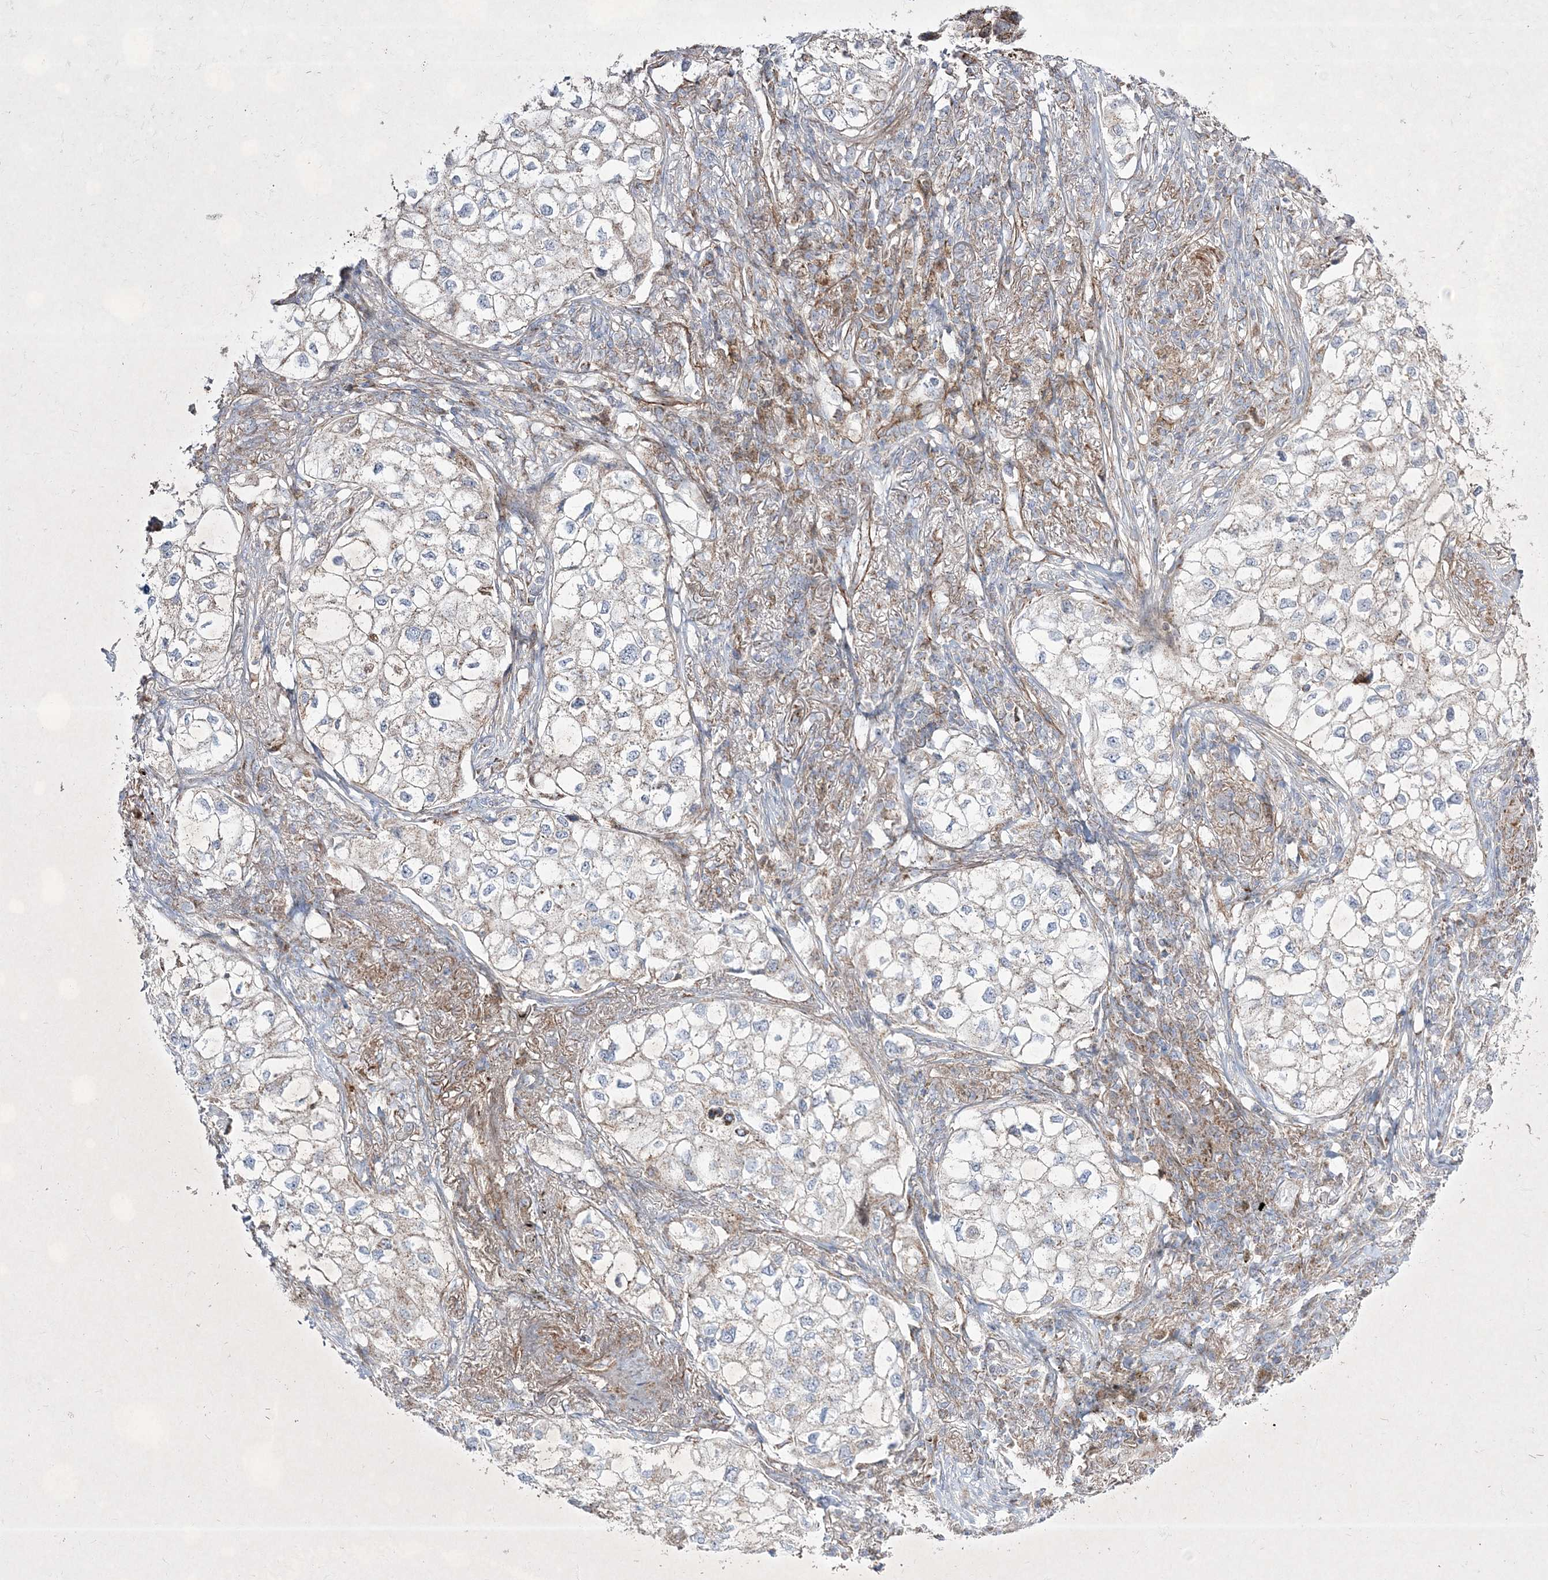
{"staining": {"intensity": "weak", "quantity": "25%-75%", "location": "cytoplasmic/membranous"}, "tissue": "lung cancer", "cell_type": "Tumor cells", "image_type": "cancer", "snomed": [{"axis": "morphology", "description": "Adenocarcinoma, NOS"}, {"axis": "topography", "description": "Lung"}], "caption": "Weak cytoplasmic/membranous positivity is seen in approximately 25%-75% of tumor cells in lung cancer.", "gene": "RICTOR", "patient": {"sex": "male", "age": 63}}